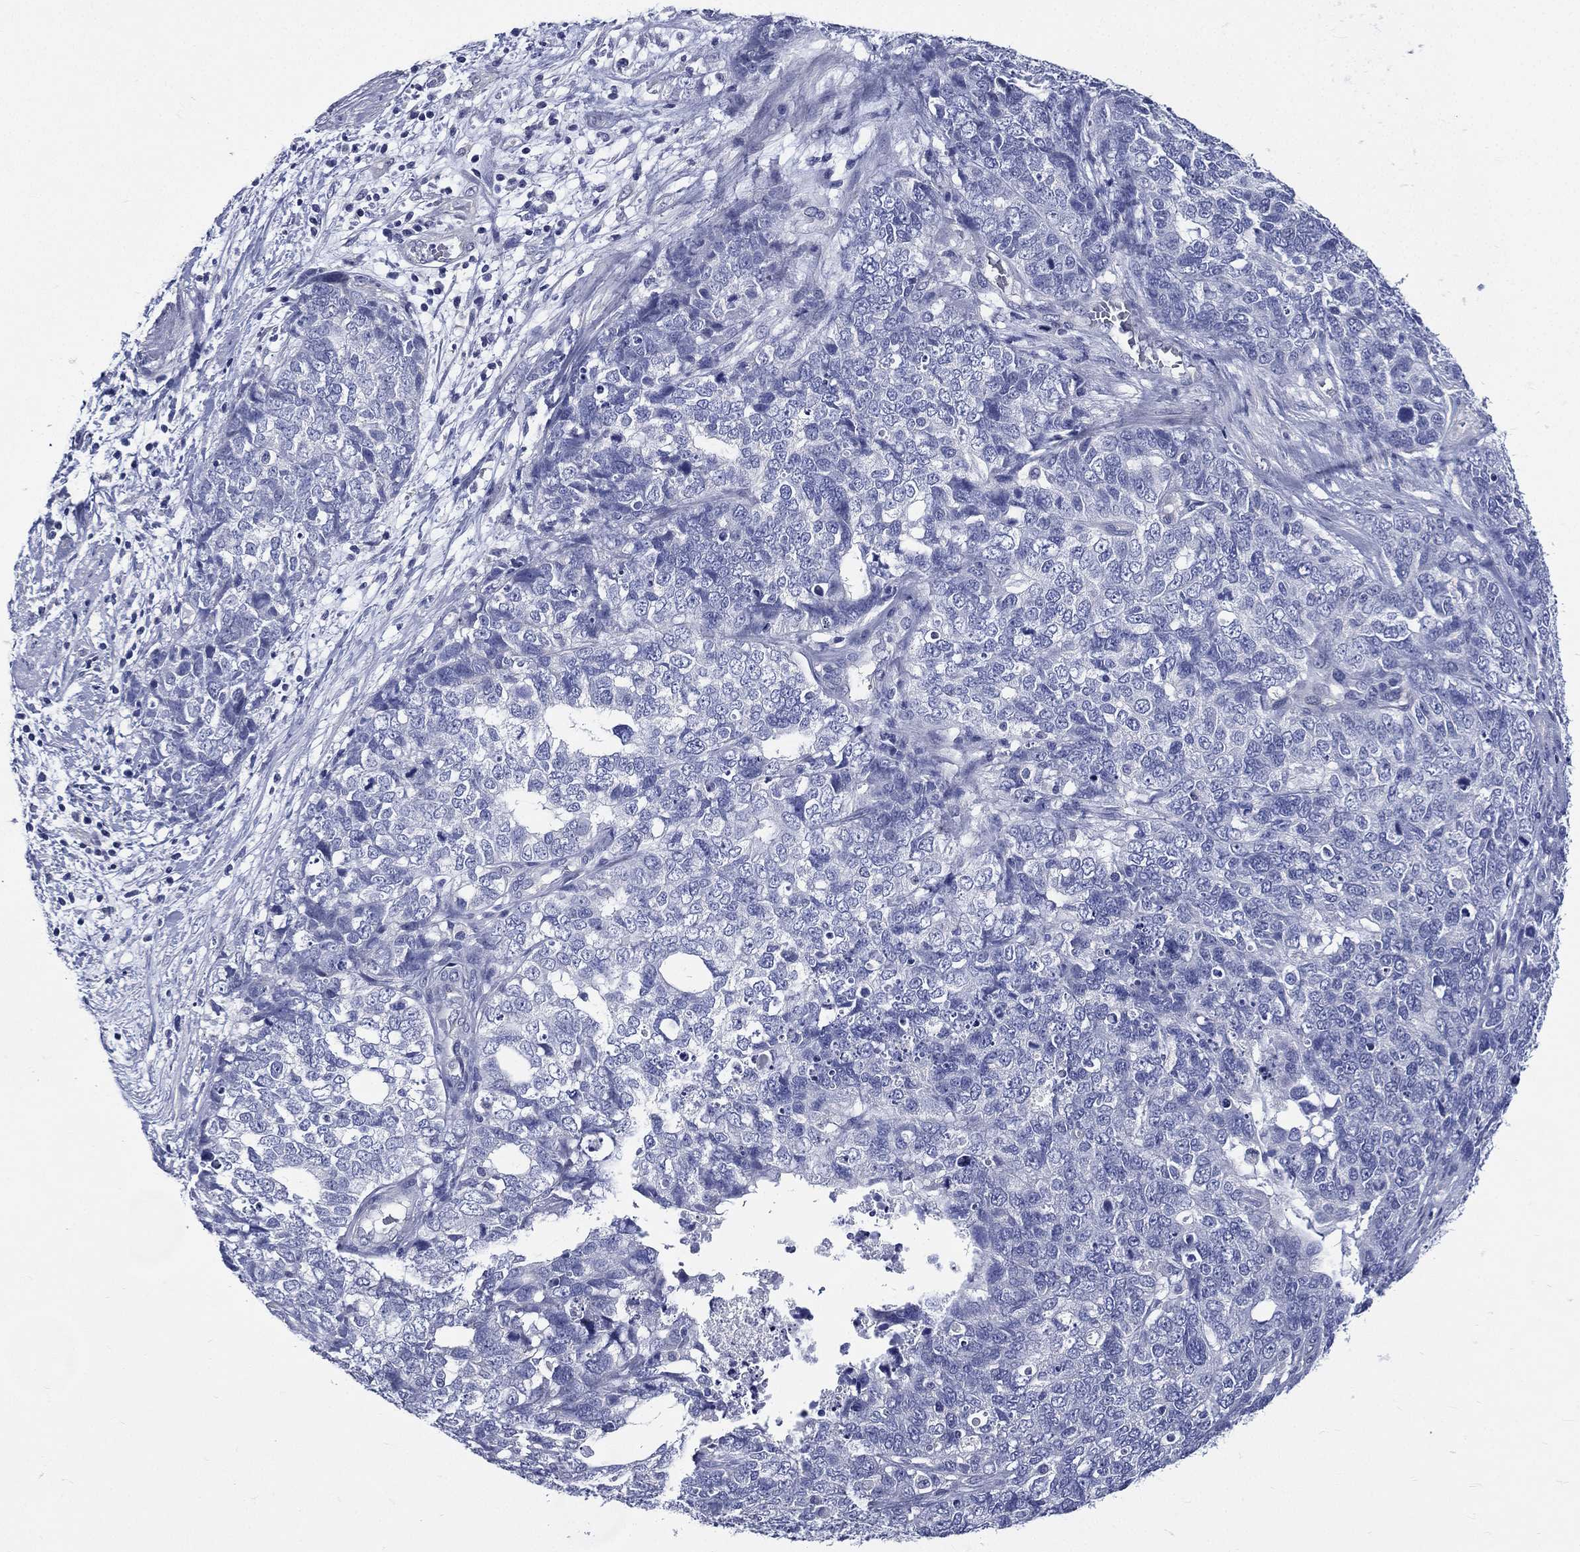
{"staining": {"intensity": "negative", "quantity": "none", "location": "none"}, "tissue": "cervical cancer", "cell_type": "Tumor cells", "image_type": "cancer", "snomed": [{"axis": "morphology", "description": "Squamous cell carcinoma, NOS"}, {"axis": "topography", "description": "Cervix"}], "caption": "There is no significant staining in tumor cells of squamous cell carcinoma (cervical). The staining is performed using DAB brown chromogen with nuclei counter-stained in using hematoxylin.", "gene": "DPYS", "patient": {"sex": "female", "age": 63}}